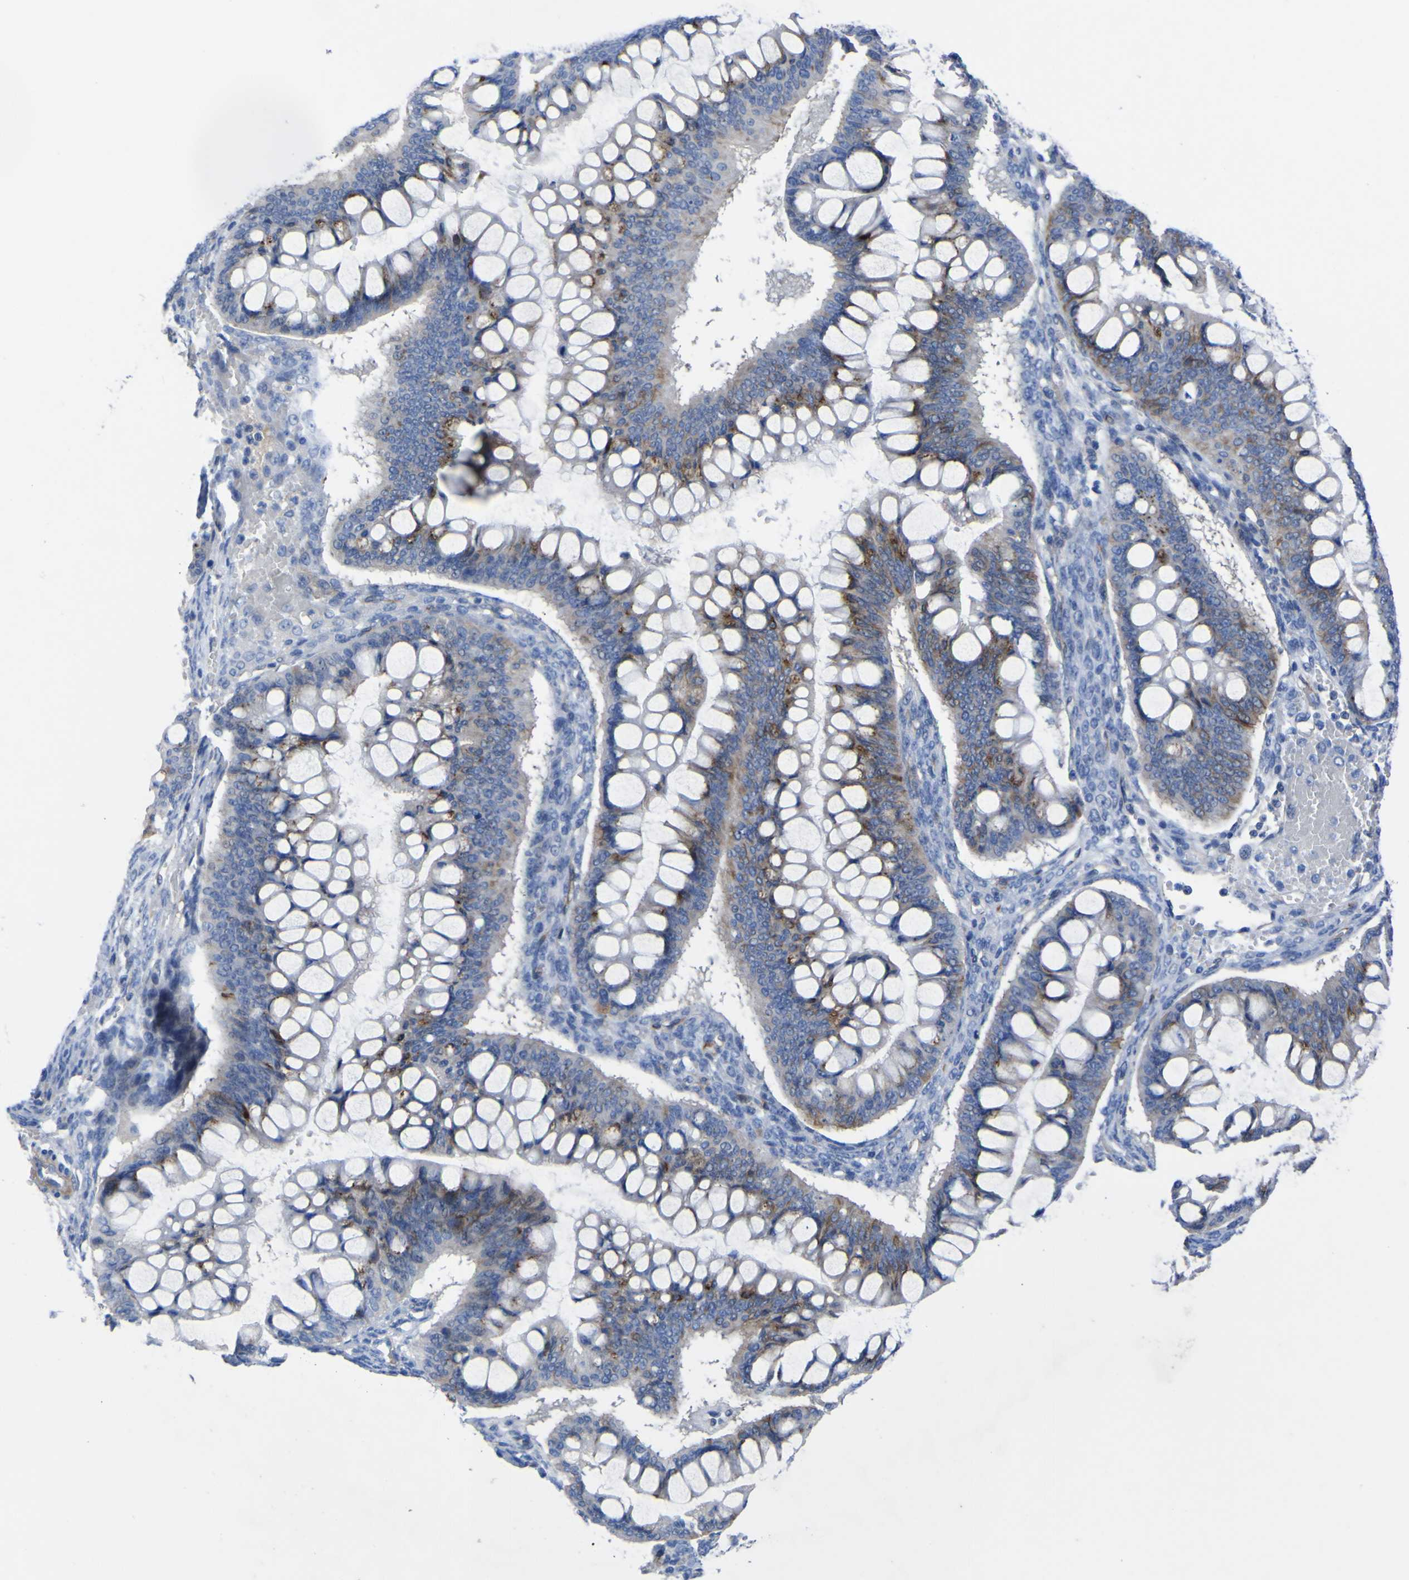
{"staining": {"intensity": "moderate", "quantity": "25%-75%", "location": "cytoplasmic/membranous"}, "tissue": "ovarian cancer", "cell_type": "Tumor cells", "image_type": "cancer", "snomed": [{"axis": "morphology", "description": "Cystadenocarcinoma, mucinous, NOS"}, {"axis": "topography", "description": "Ovary"}], "caption": "Mucinous cystadenocarcinoma (ovarian) stained with DAB (3,3'-diaminobenzidine) IHC displays medium levels of moderate cytoplasmic/membranous expression in about 25%-75% of tumor cells.", "gene": "AGO4", "patient": {"sex": "female", "age": 73}}